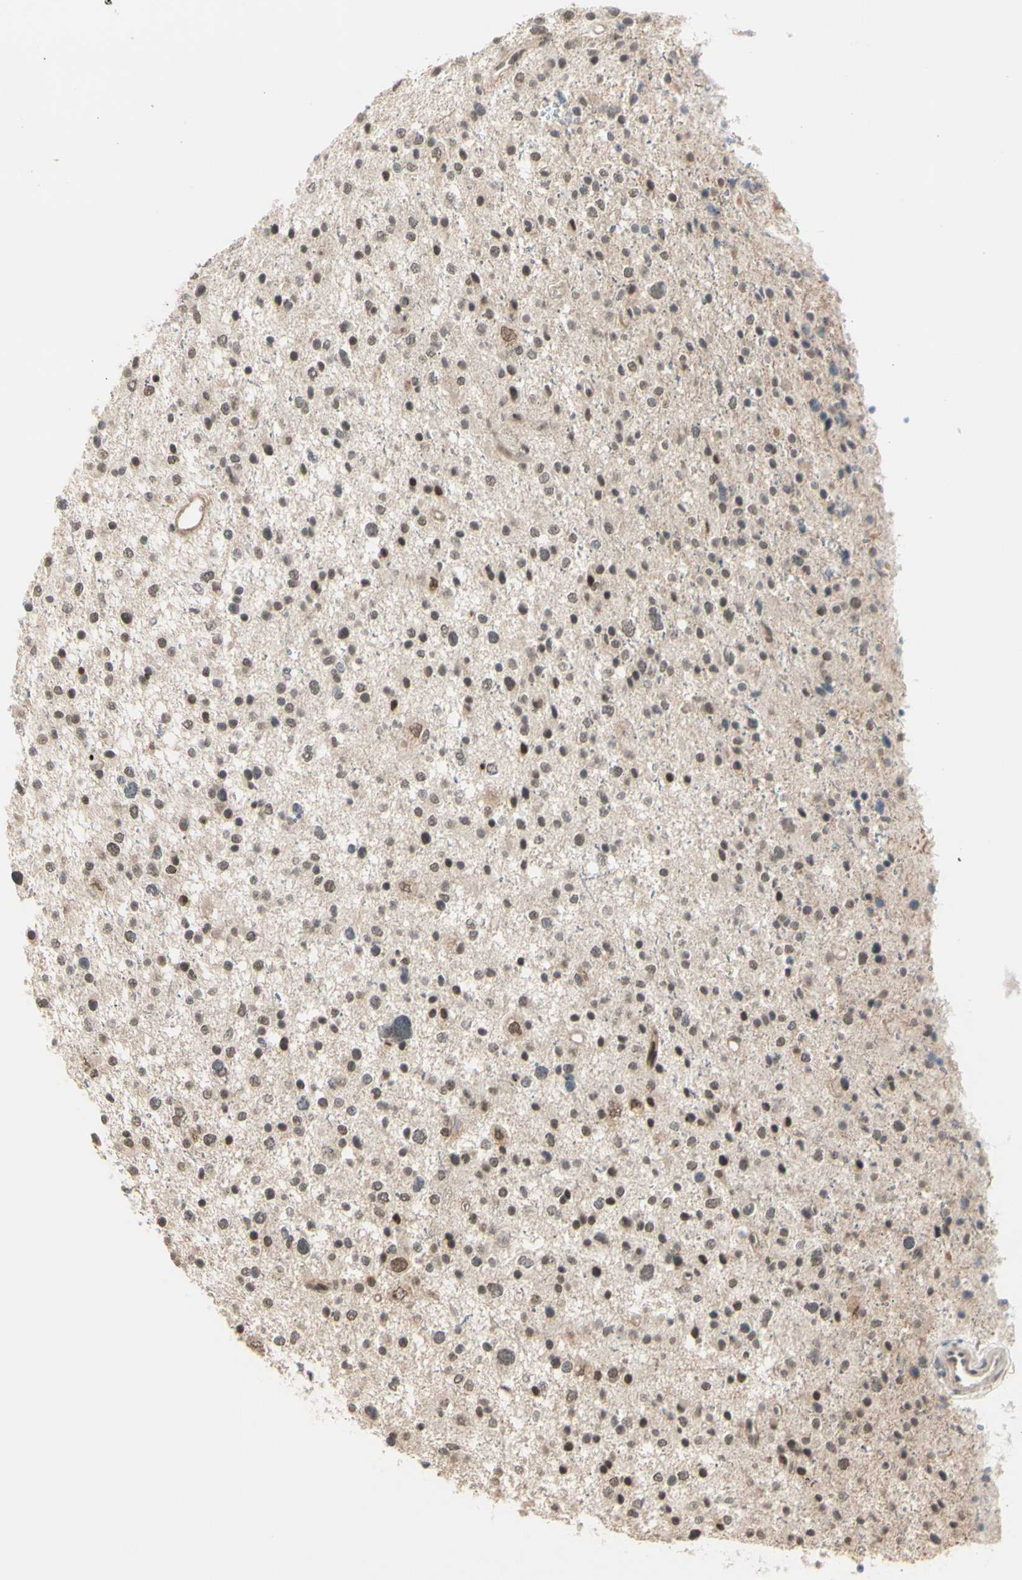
{"staining": {"intensity": "negative", "quantity": "none", "location": "none"}, "tissue": "glioma", "cell_type": "Tumor cells", "image_type": "cancer", "snomed": [{"axis": "morphology", "description": "Glioma, malignant, Low grade"}, {"axis": "topography", "description": "Brain"}], "caption": "There is no significant positivity in tumor cells of malignant low-grade glioma.", "gene": "BRMS1", "patient": {"sex": "female", "age": 37}}